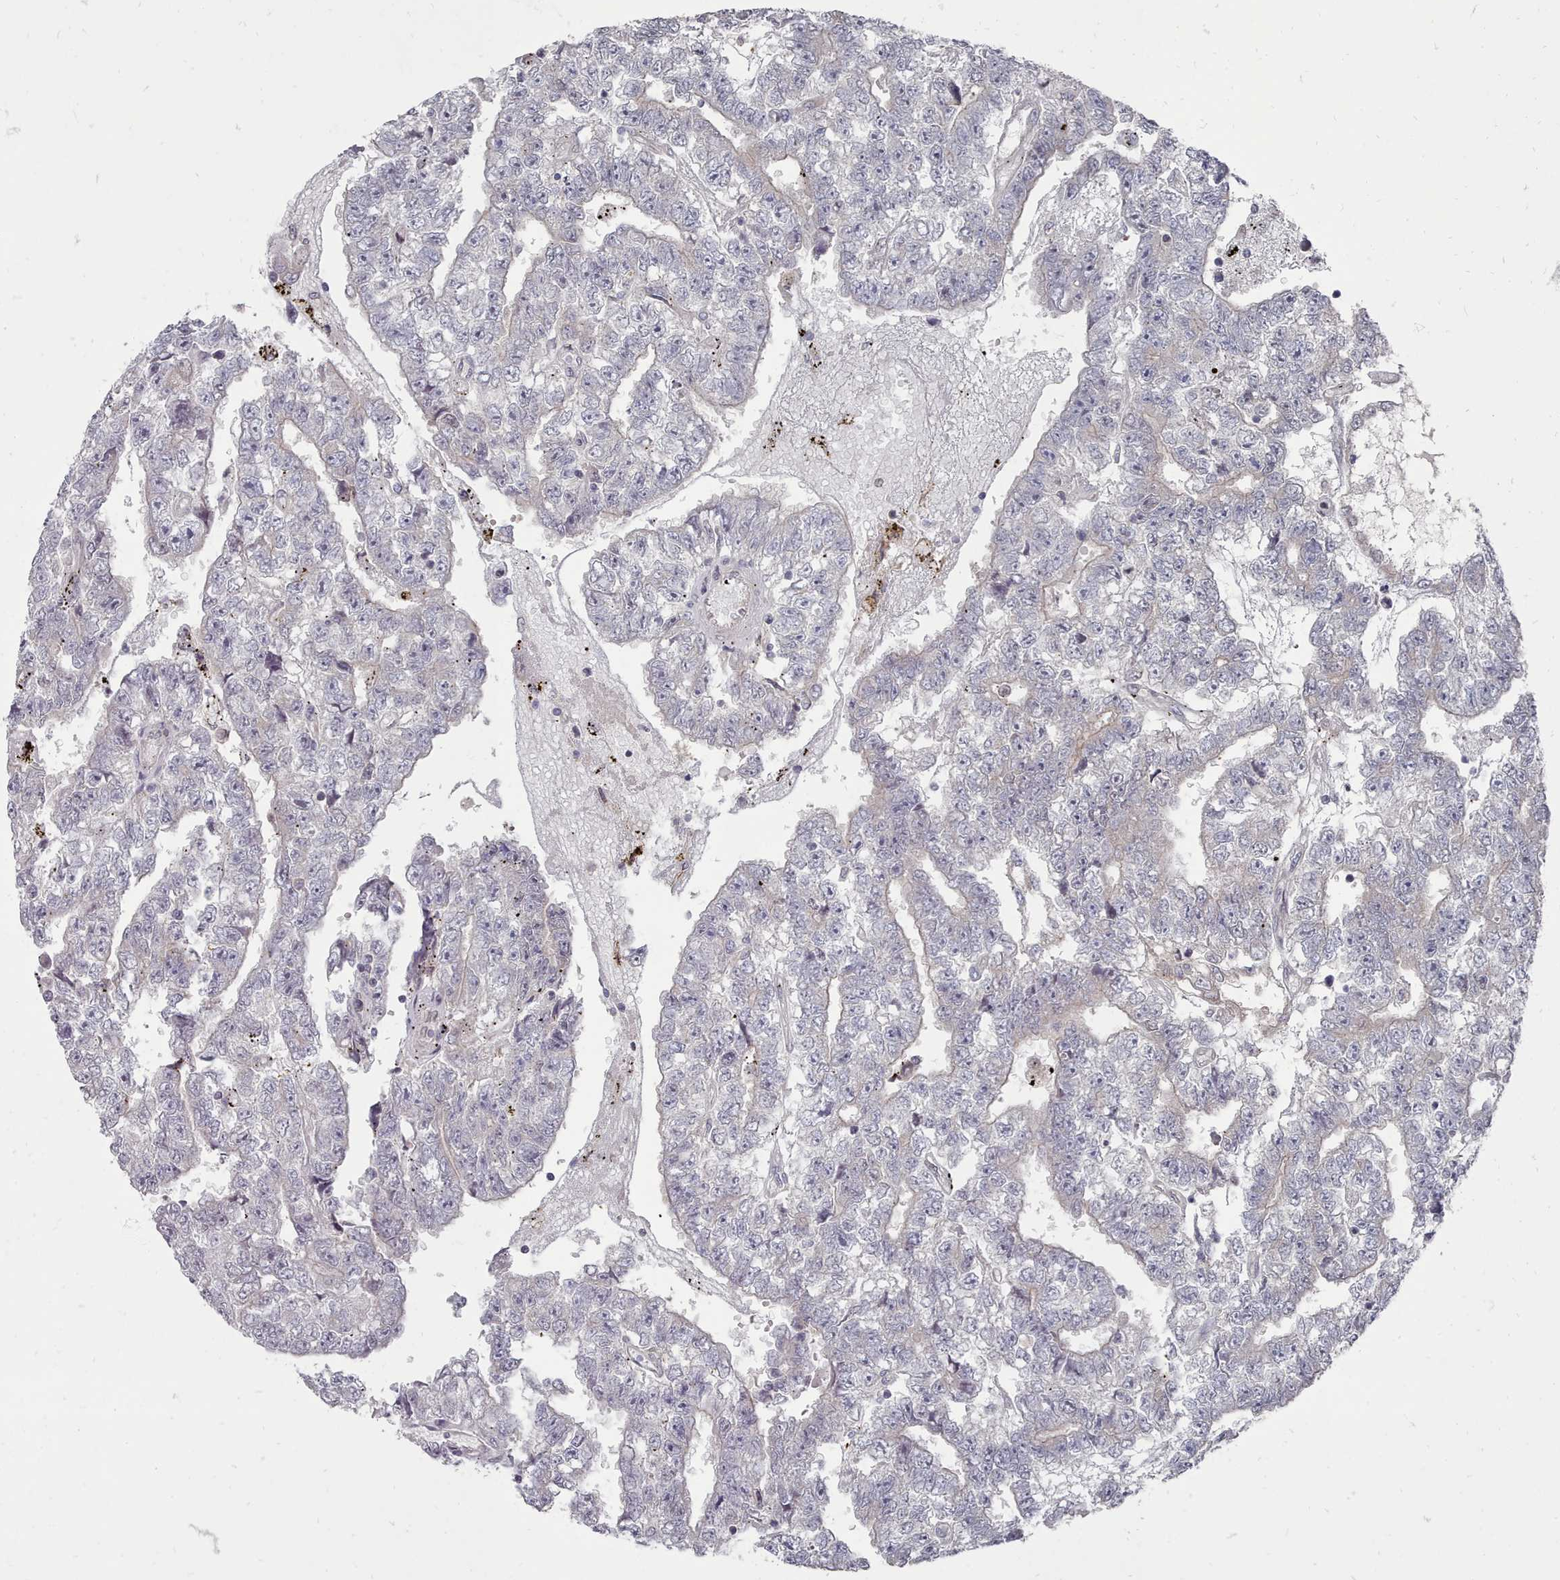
{"staining": {"intensity": "negative", "quantity": "none", "location": "none"}, "tissue": "testis cancer", "cell_type": "Tumor cells", "image_type": "cancer", "snomed": [{"axis": "morphology", "description": "Carcinoma, Embryonal, NOS"}, {"axis": "topography", "description": "Testis"}], "caption": "There is no significant staining in tumor cells of testis embryonal carcinoma.", "gene": "ACKR3", "patient": {"sex": "male", "age": 25}}